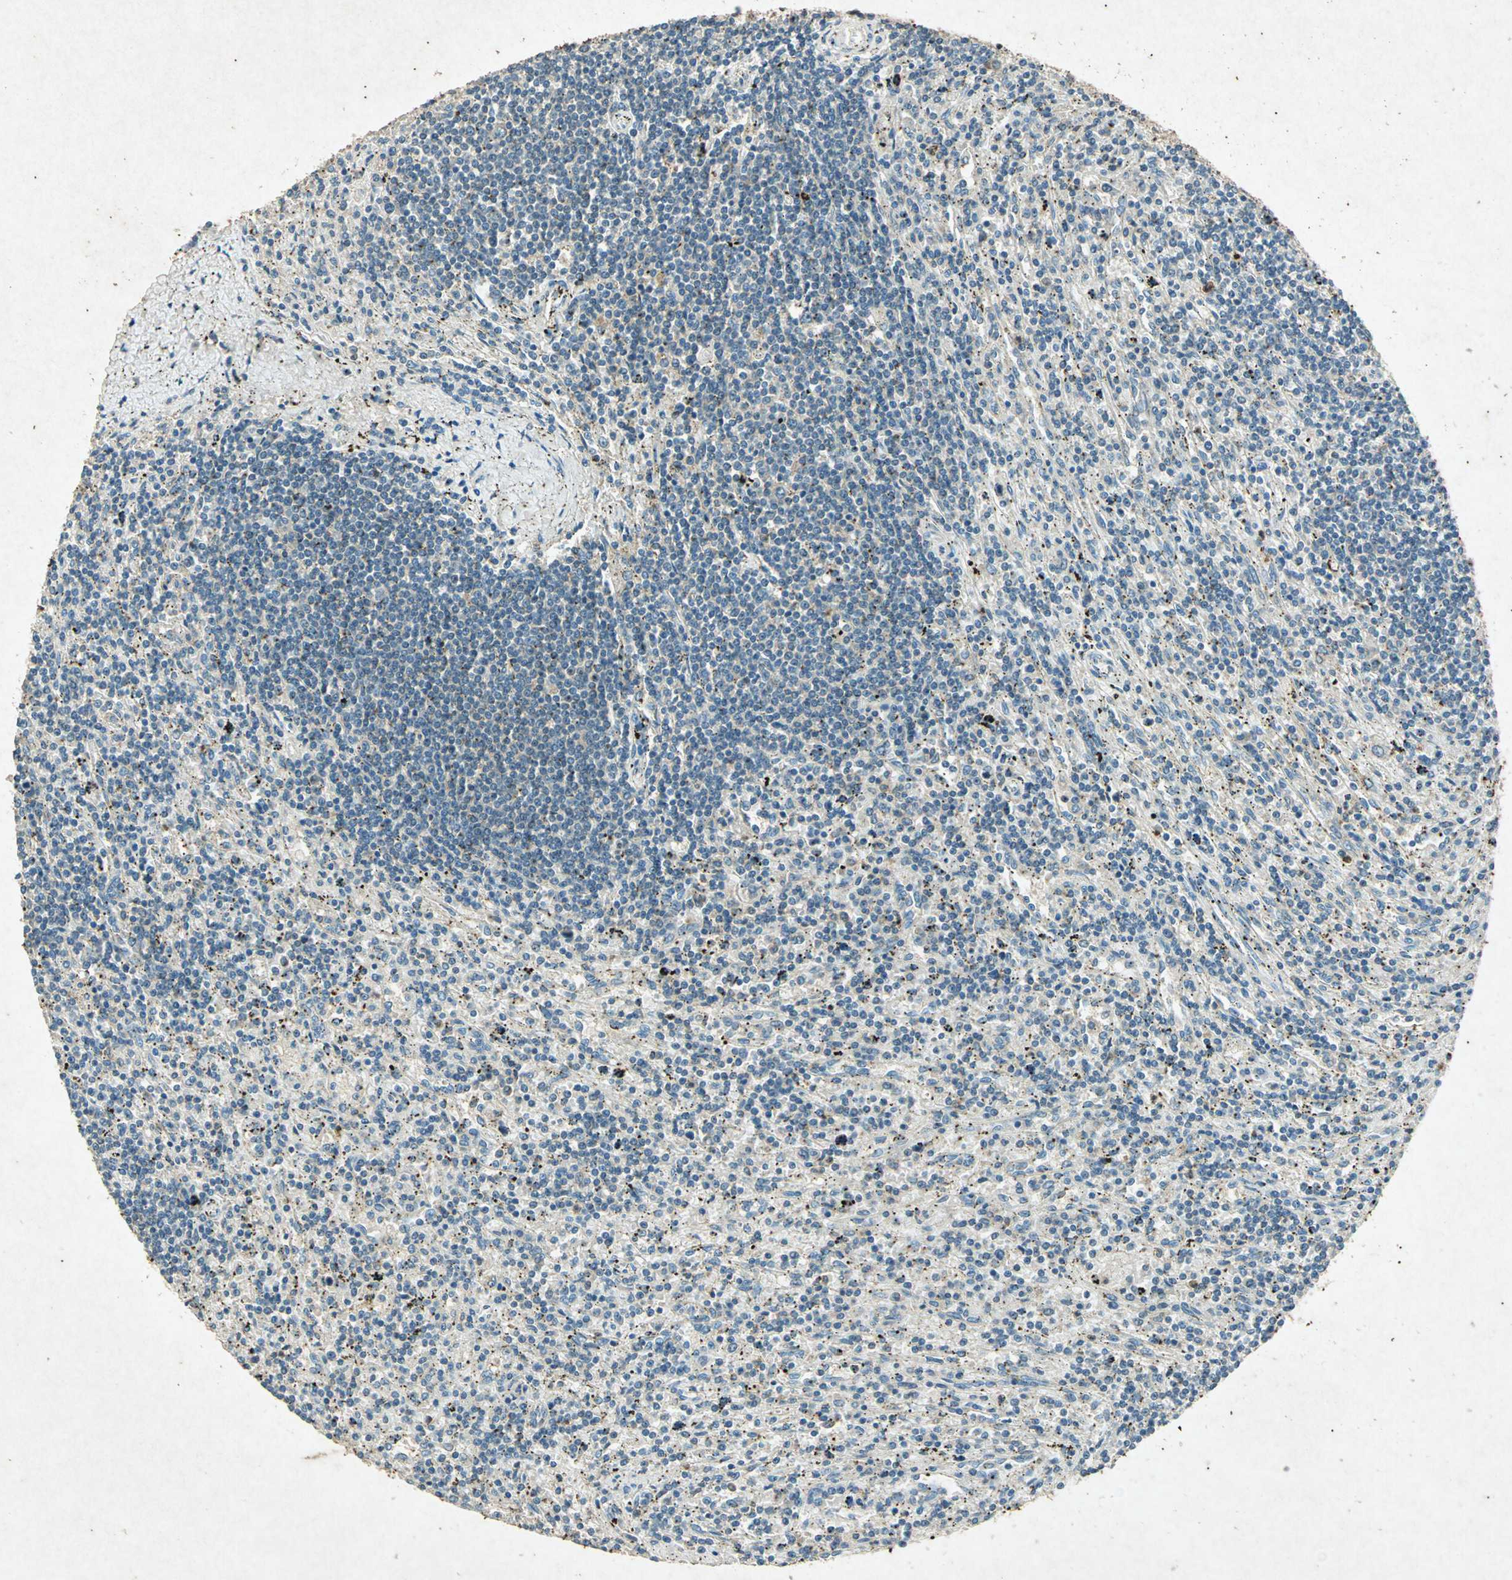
{"staining": {"intensity": "negative", "quantity": "none", "location": "none"}, "tissue": "lymphoma", "cell_type": "Tumor cells", "image_type": "cancer", "snomed": [{"axis": "morphology", "description": "Malignant lymphoma, non-Hodgkin's type, Low grade"}, {"axis": "topography", "description": "Spleen"}], "caption": "A micrograph of human lymphoma is negative for staining in tumor cells. (IHC, brightfield microscopy, high magnification).", "gene": "PSEN1", "patient": {"sex": "male", "age": 76}}